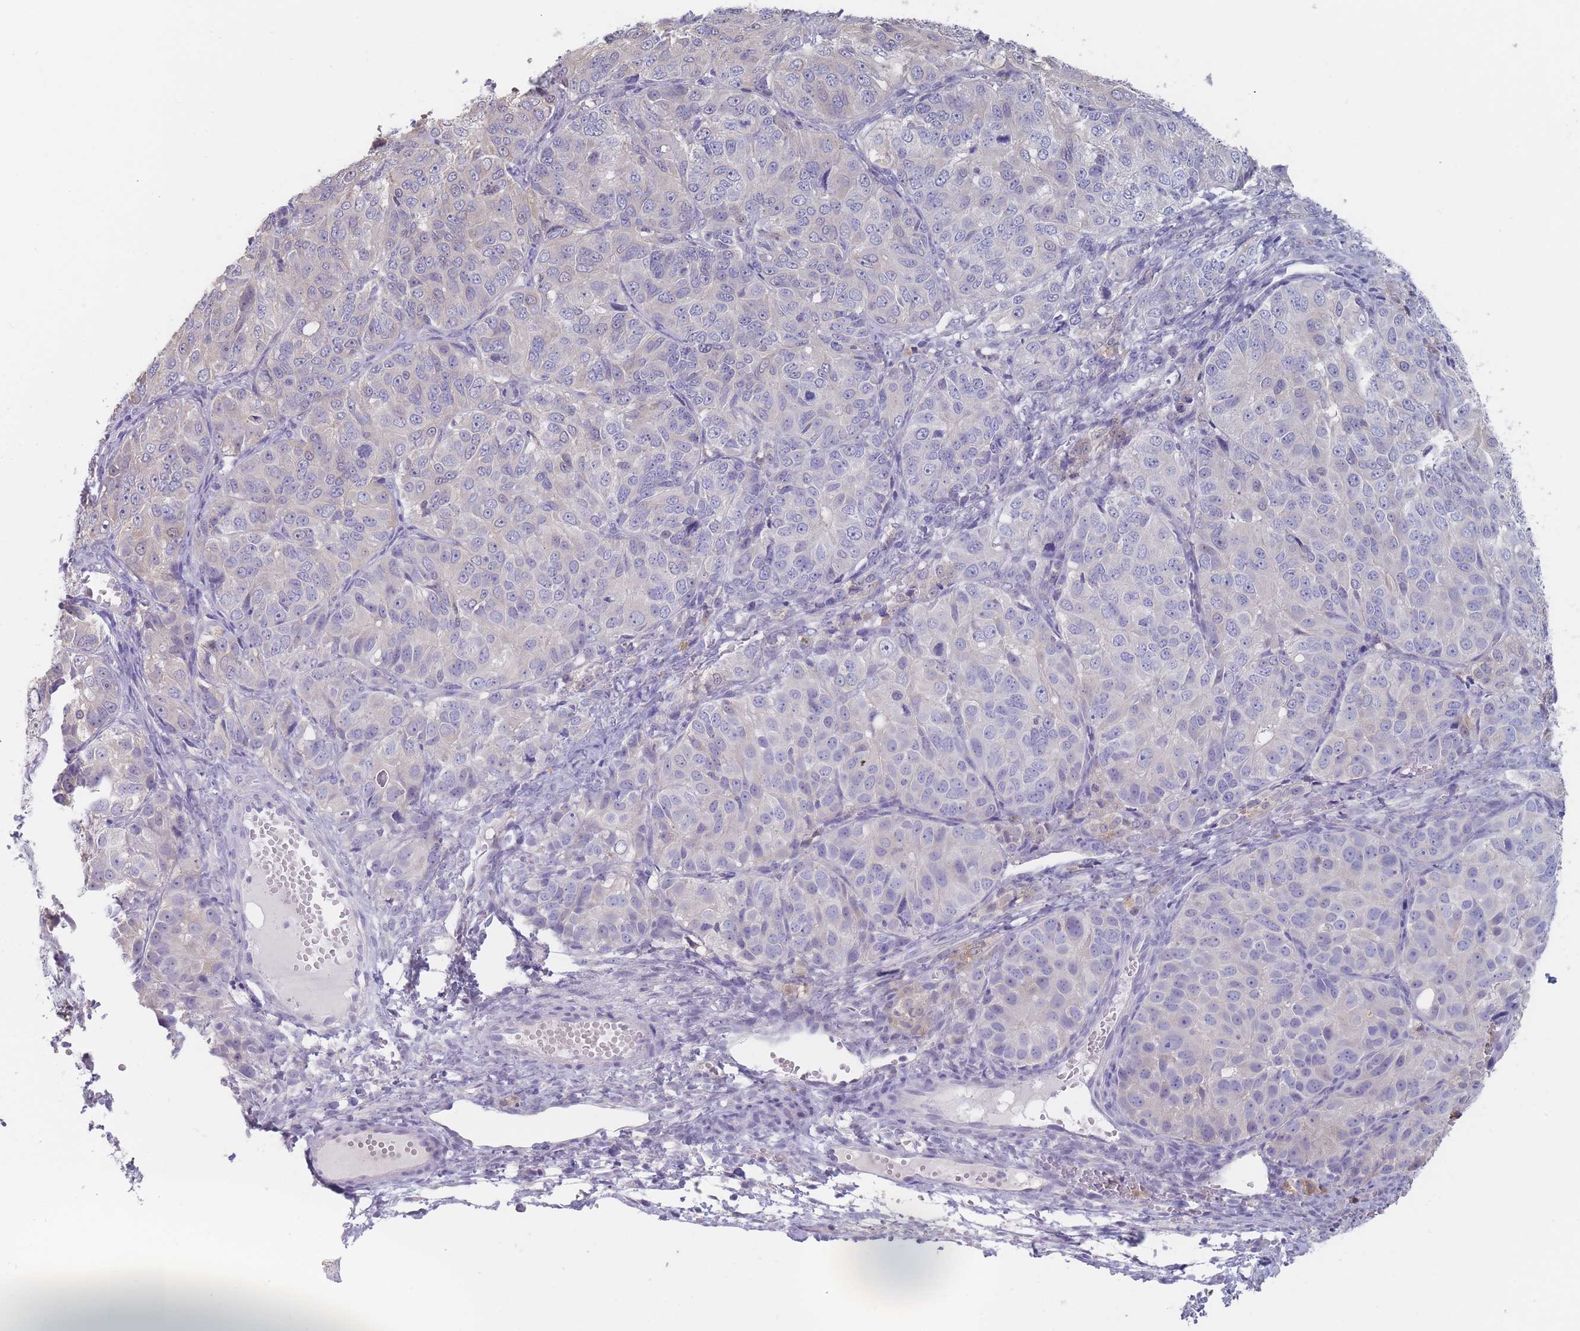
{"staining": {"intensity": "negative", "quantity": "none", "location": "none"}, "tissue": "ovarian cancer", "cell_type": "Tumor cells", "image_type": "cancer", "snomed": [{"axis": "morphology", "description": "Carcinoma, endometroid"}, {"axis": "topography", "description": "Ovary"}], "caption": "A histopathology image of ovarian cancer stained for a protein reveals no brown staining in tumor cells. (DAB immunohistochemistry (IHC), high magnification).", "gene": "CYP51A1", "patient": {"sex": "female", "age": 51}}